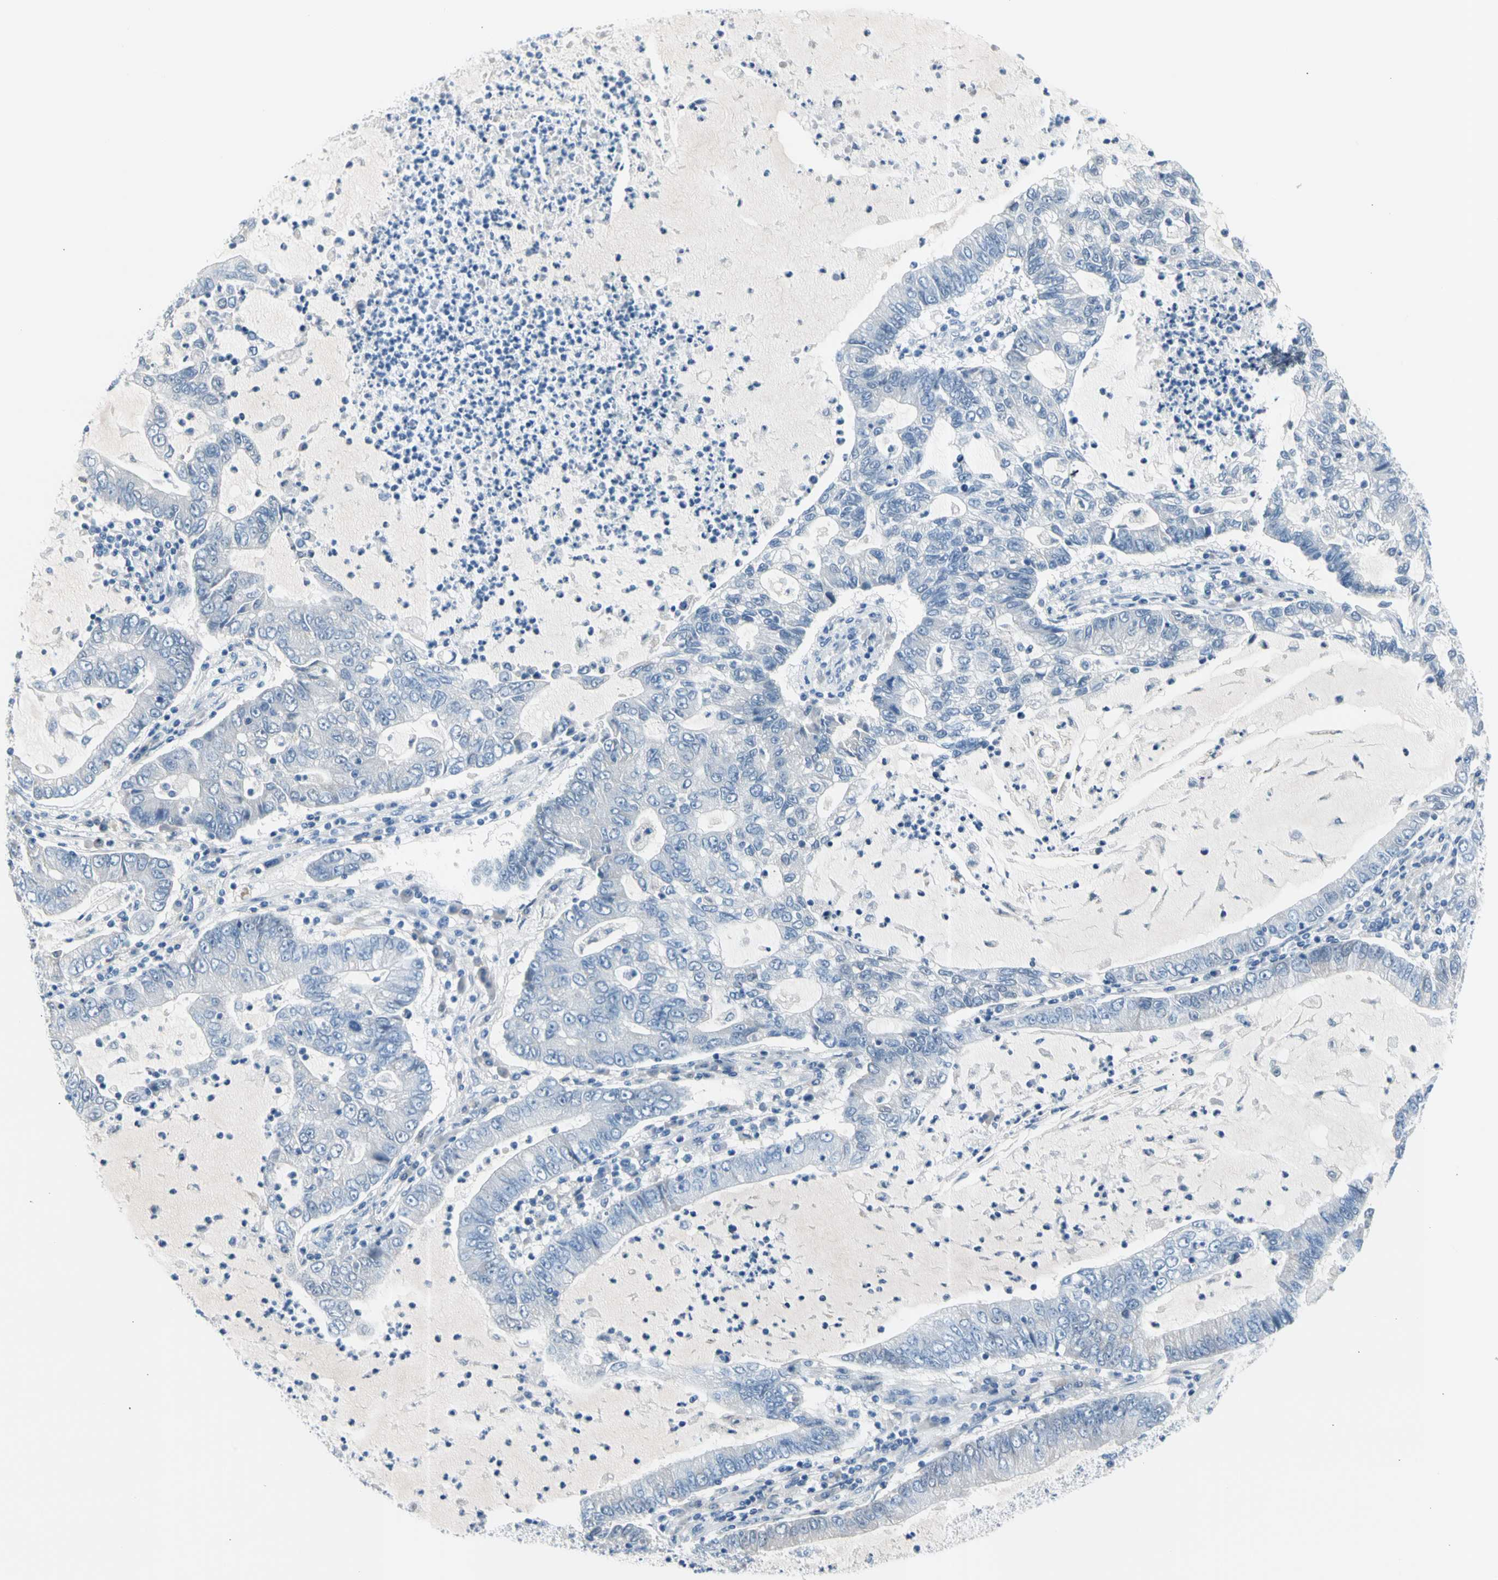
{"staining": {"intensity": "negative", "quantity": "none", "location": "none"}, "tissue": "lung cancer", "cell_type": "Tumor cells", "image_type": "cancer", "snomed": [{"axis": "morphology", "description": "Adenocarcinoma, NOS"}, {"axis": "topography", "description": "Lung"}], "caption": "Immunohistochemistry (IHC) histopathology image of neoplastic tissue: lung adenocarcinoma stained with DAB exhibits no significant protein positivity in tumor cells.", "gene": "TPO", "patient": {"sex": "female", "age": 51}}